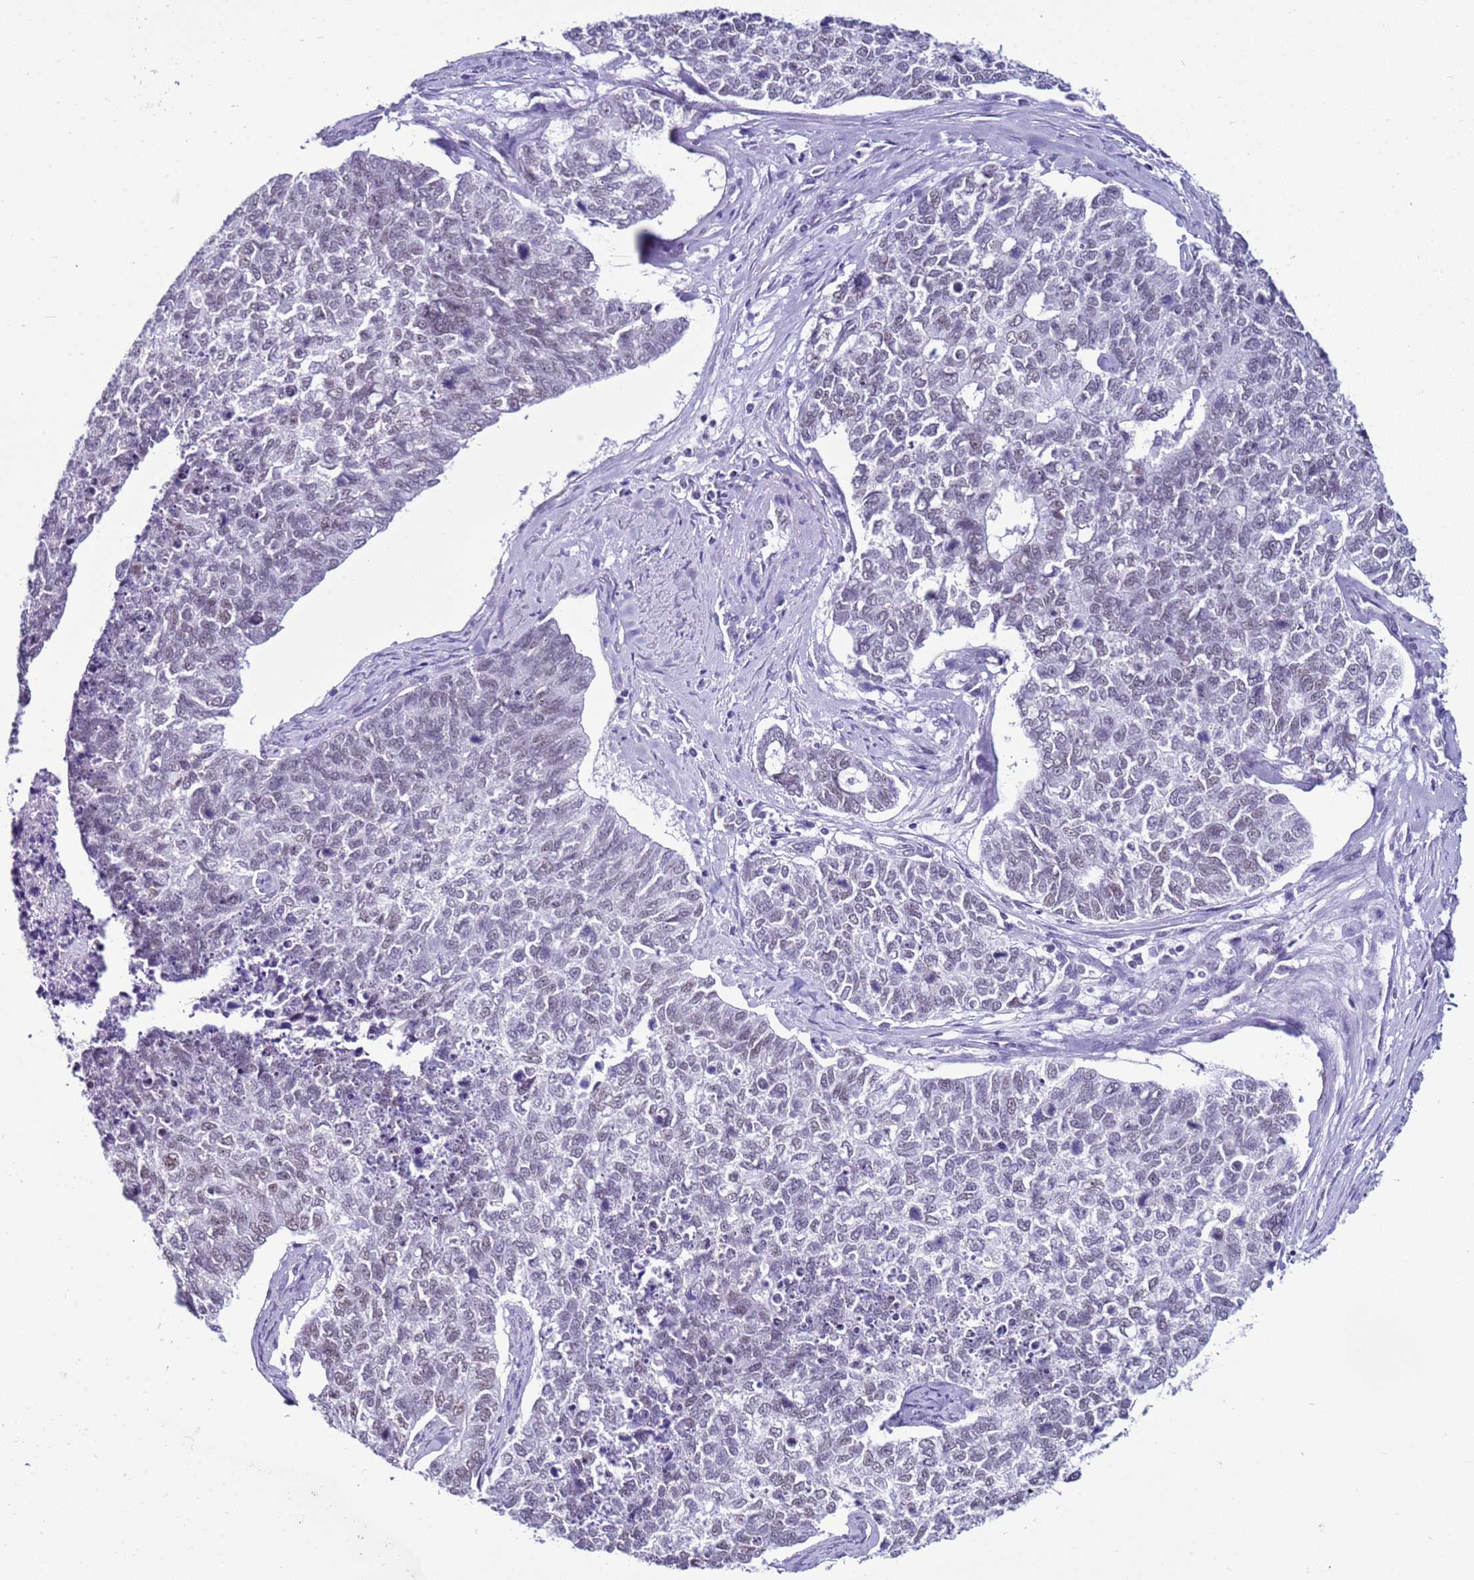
{"staining": {"intensity": "weak", "quantity": "<25%", "location": "nuclear"}, "tissue": "cervical cancer", "cell_type": "Tumor cells", "image_type": "cancer", "snomed": [{"axis": "morphology", "description": "Squamous cell carcinoma, NOS"}, {"axis": "topography", "description": "Cervix"}], "caption": "The histopathology image reveals no staining of tumor cells in cervical cancer (squamous cell carcinoma).", "gene": "DHX15", "patient": {"sex": "female", "age": 63}}